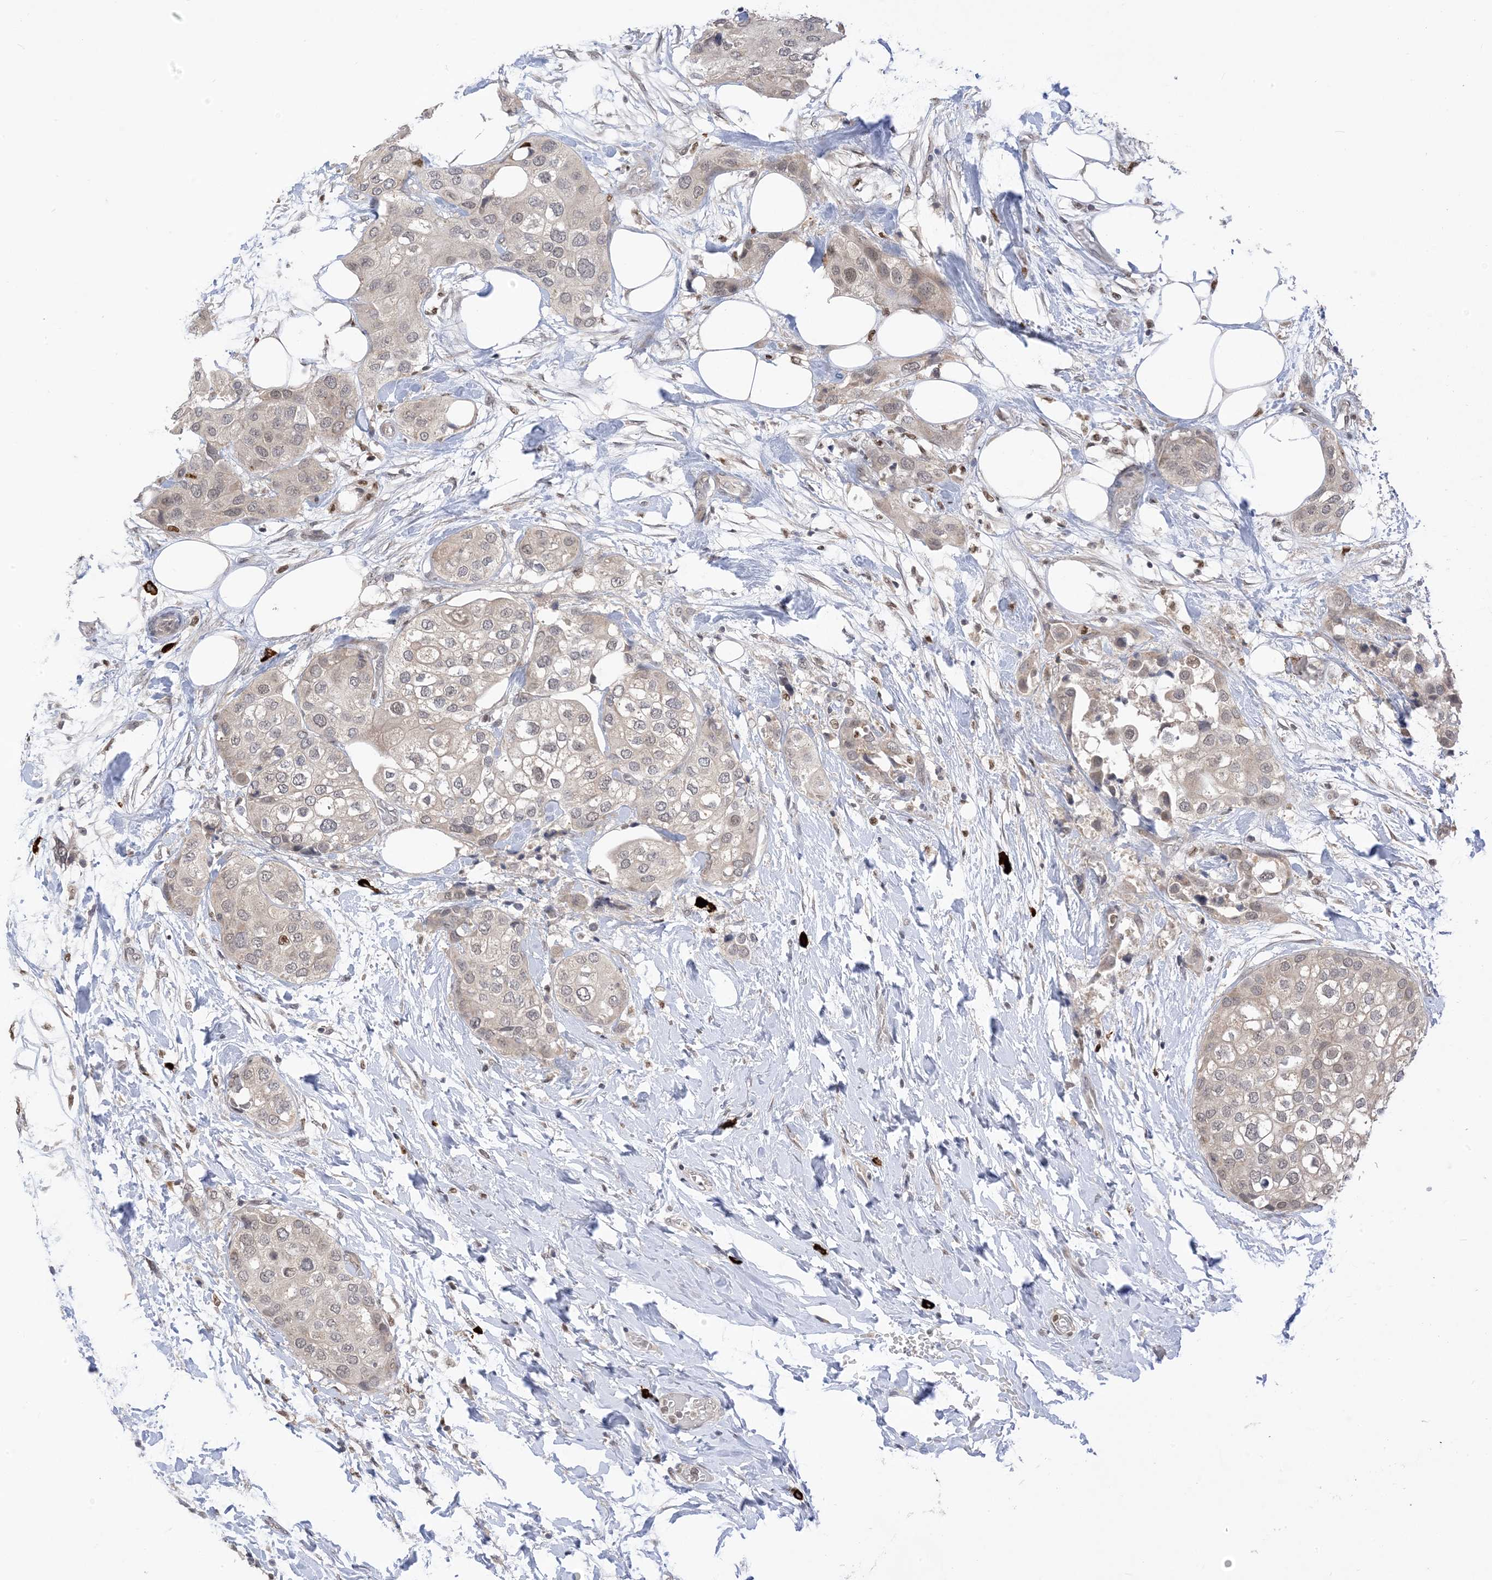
{"staining": {"intensity": "negative", "quantity": "none", "location": "none"}, "tissue": "urothelial cancer", "cell_type": "Tumor cells", "image_type": "cancer", "snomed": [{"axis": "morphology", "description": "Urothelial carcinoma, High grade"}, {"axis": "topography", "description": "Urinary bladder"}], "caption": "Tumor cells are negative for brown protein staining in urothelial cancer. Nuclei are stained in blue.", "gene": "RANBP9", "patient": {"sex": "male", "age": 64}}